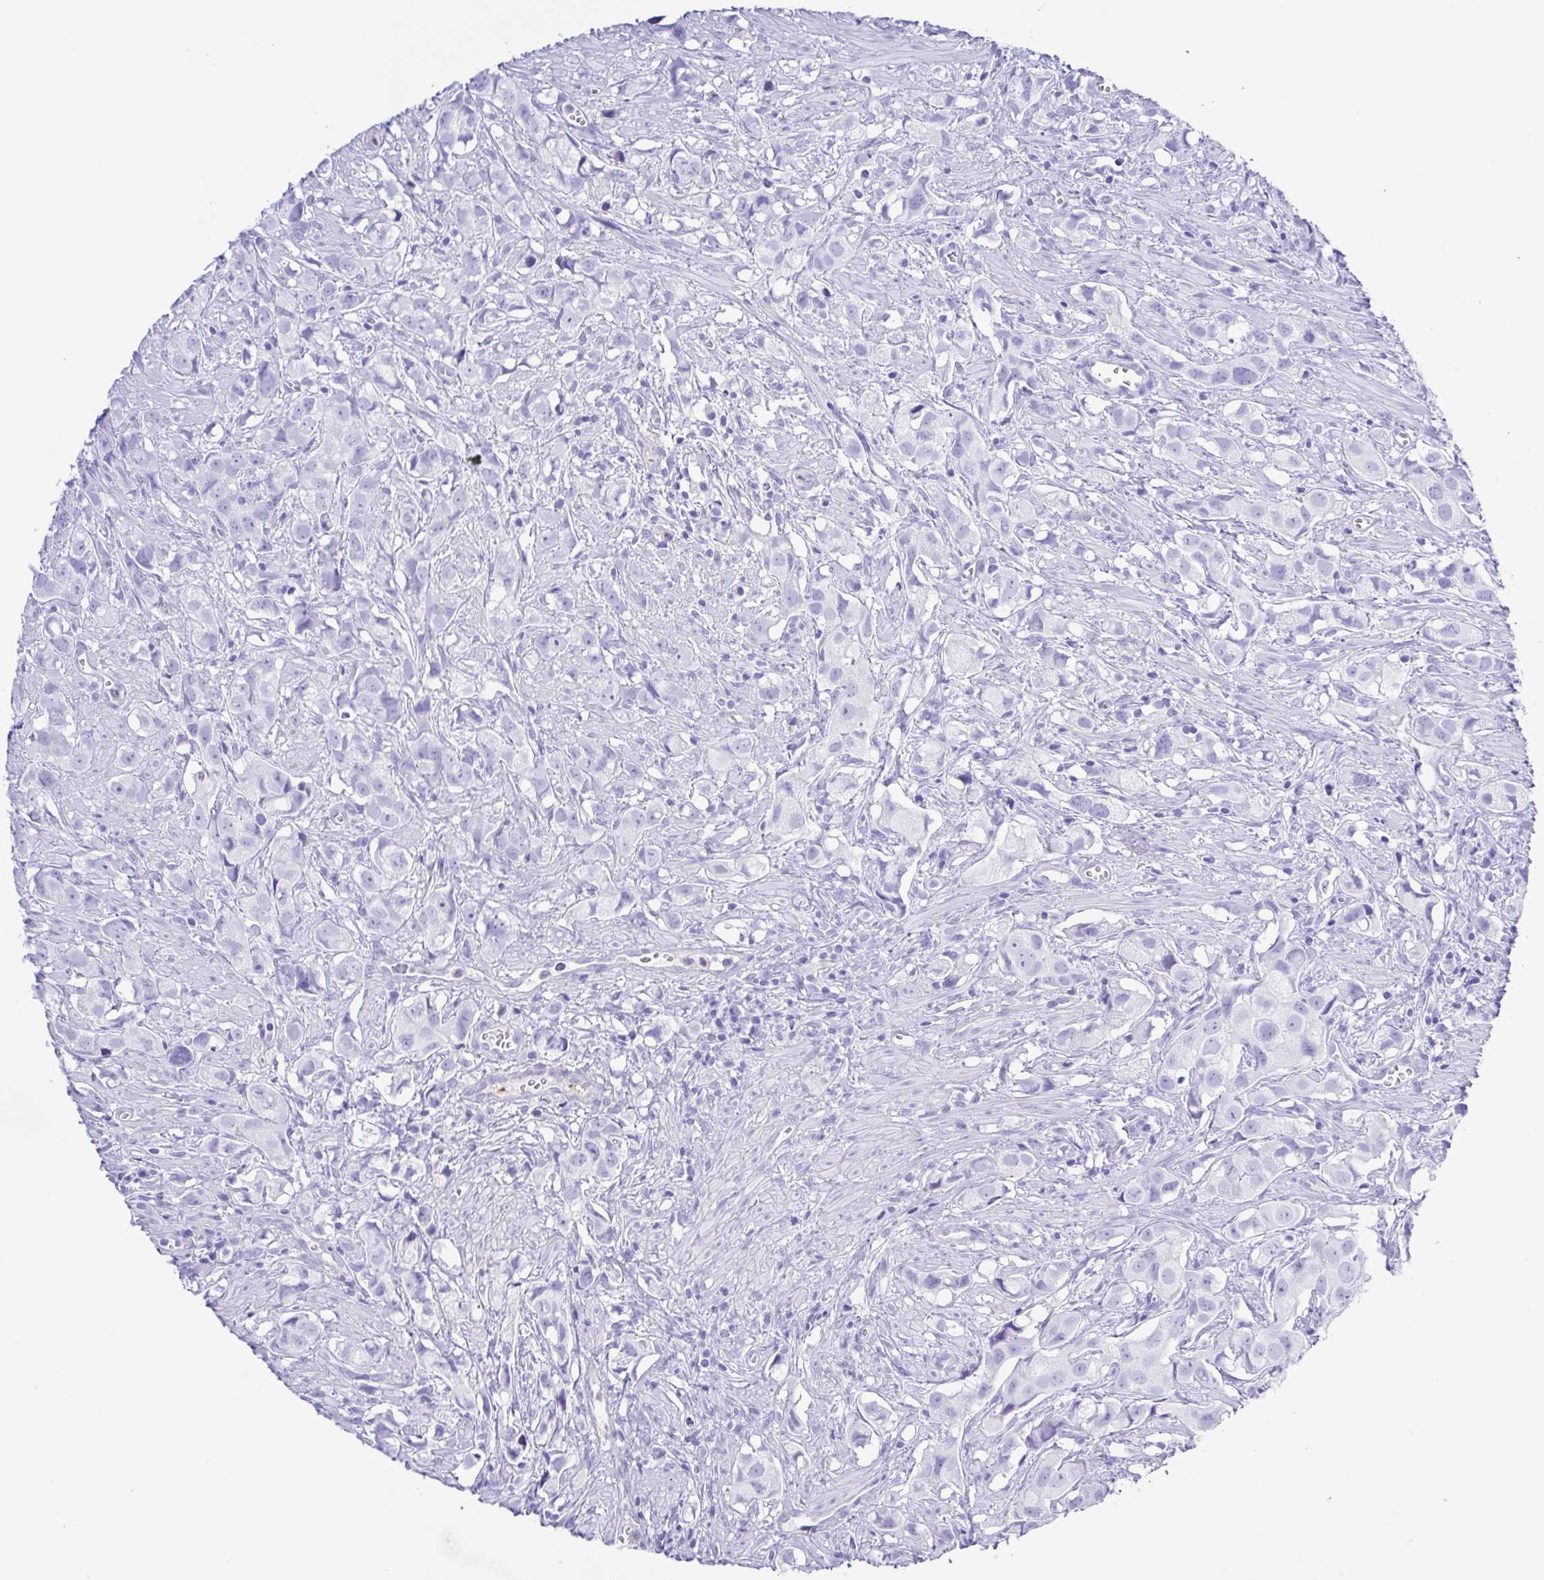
{"staining": {"intensity": "negative", "quantity": "none", "location": "none"}, "tissue": "prostate cancer", "cell_type": "Tumor cells", "image_type": "cancer", "snomed": [{"axis": "morphology", "description": "Adenocarcinoma, High grade"}, {"axis": "topography", "description": "Prostate"}], "caption": "The histopathology image exhibits no significant staining in tumor cells of prostate high-grade adenocarcinoma. The staining is performed using DAB (3,3'-diaminobenzidine) brown chromogen with nuclei counter-stained in using hematoxylin.", "gene": "GPR17", "patient": {"sex": "male", "age": 58}}